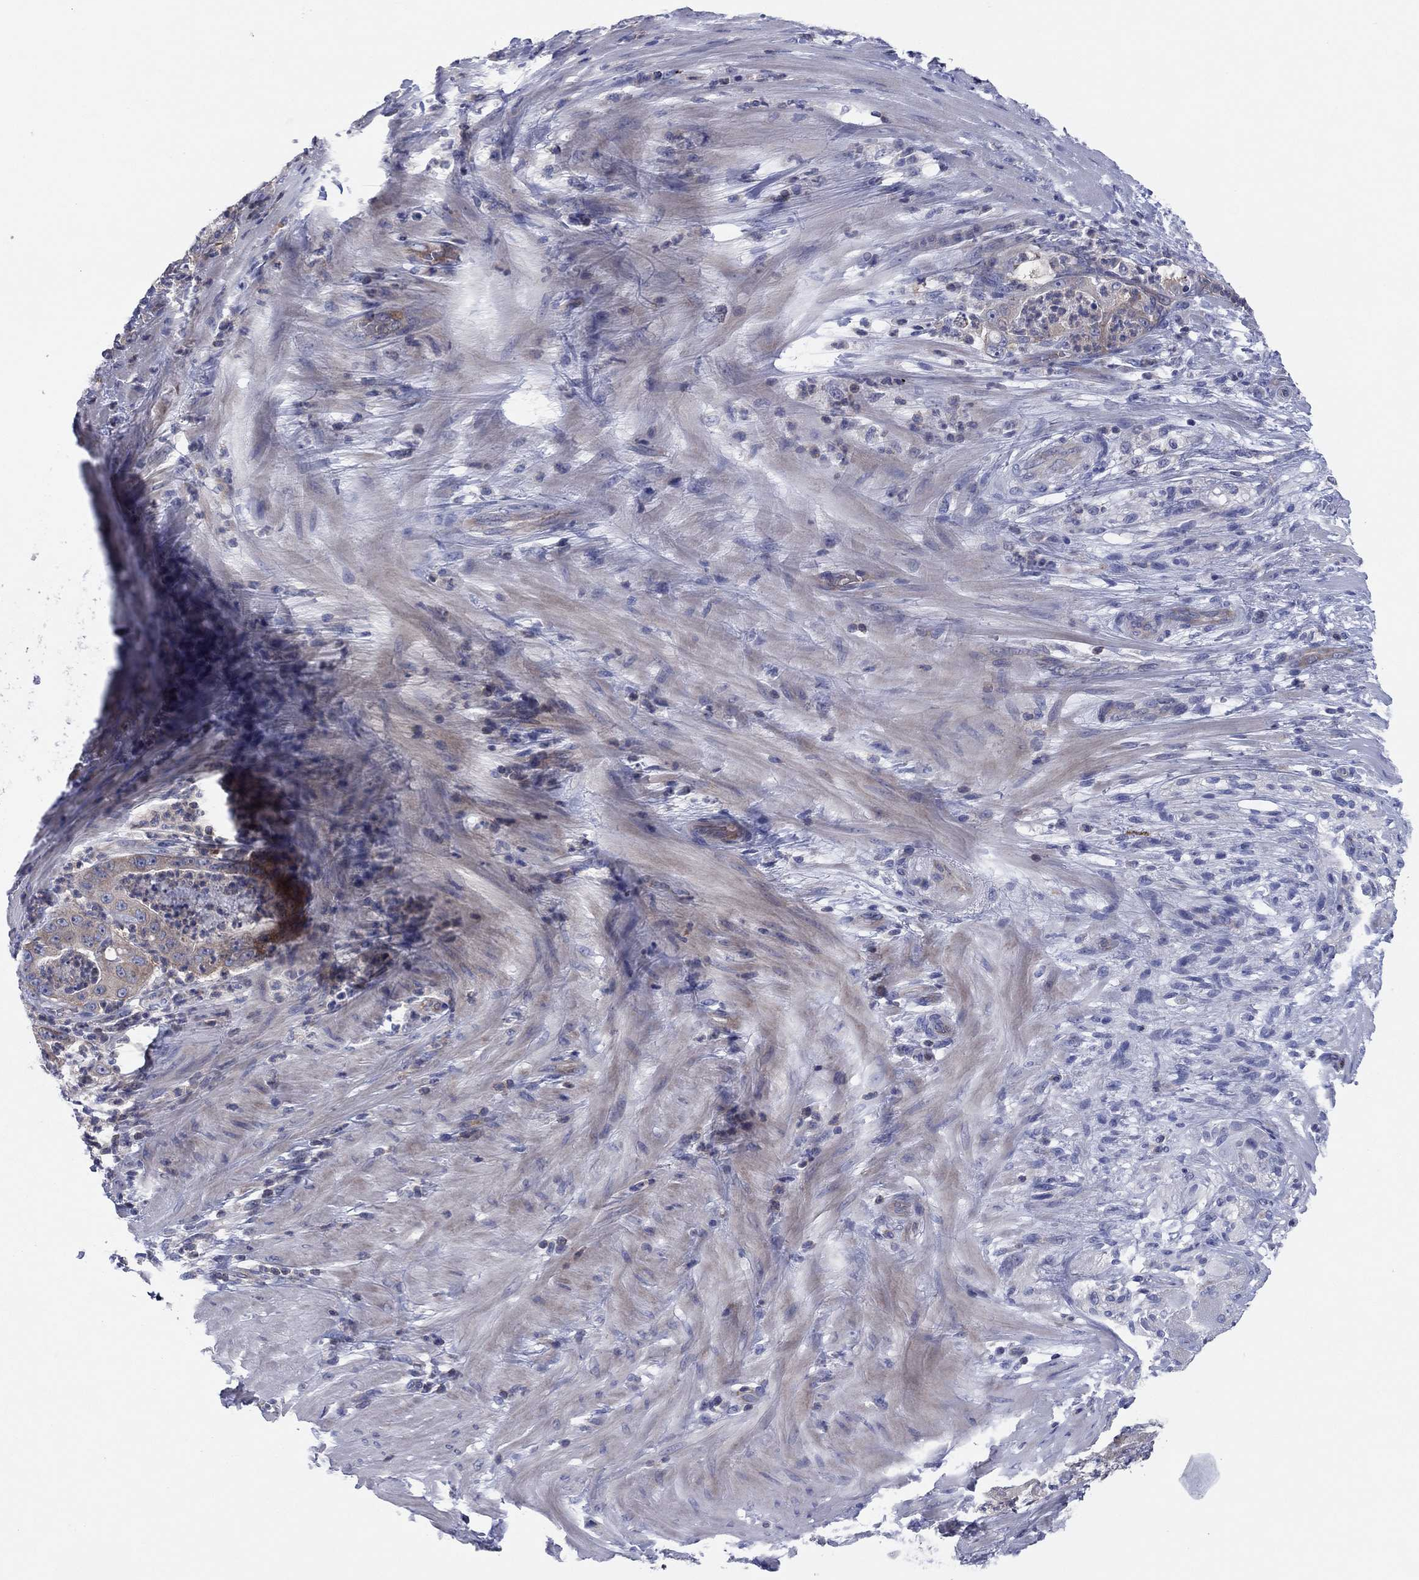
{"staining": {"intensity": "weak", "quantity": "<25%", "location": "cytoplasmic/membranous"}, "tissue": "pancreatic cancer", "cell_type": "Tumor cells", "image_type": "cancer", "snomed": [{"axis": "morphology", "description": "Adenocarcinoma, NOS"}, {"axis": "topography", "description": "Pancreas"}], "caption": "Immunohistochemistry of adenocarcinoma (pancreatic) reveals no expression in tumor cells.", "gene": "PVR", "patient": {"sex": "male", "age": 71}}